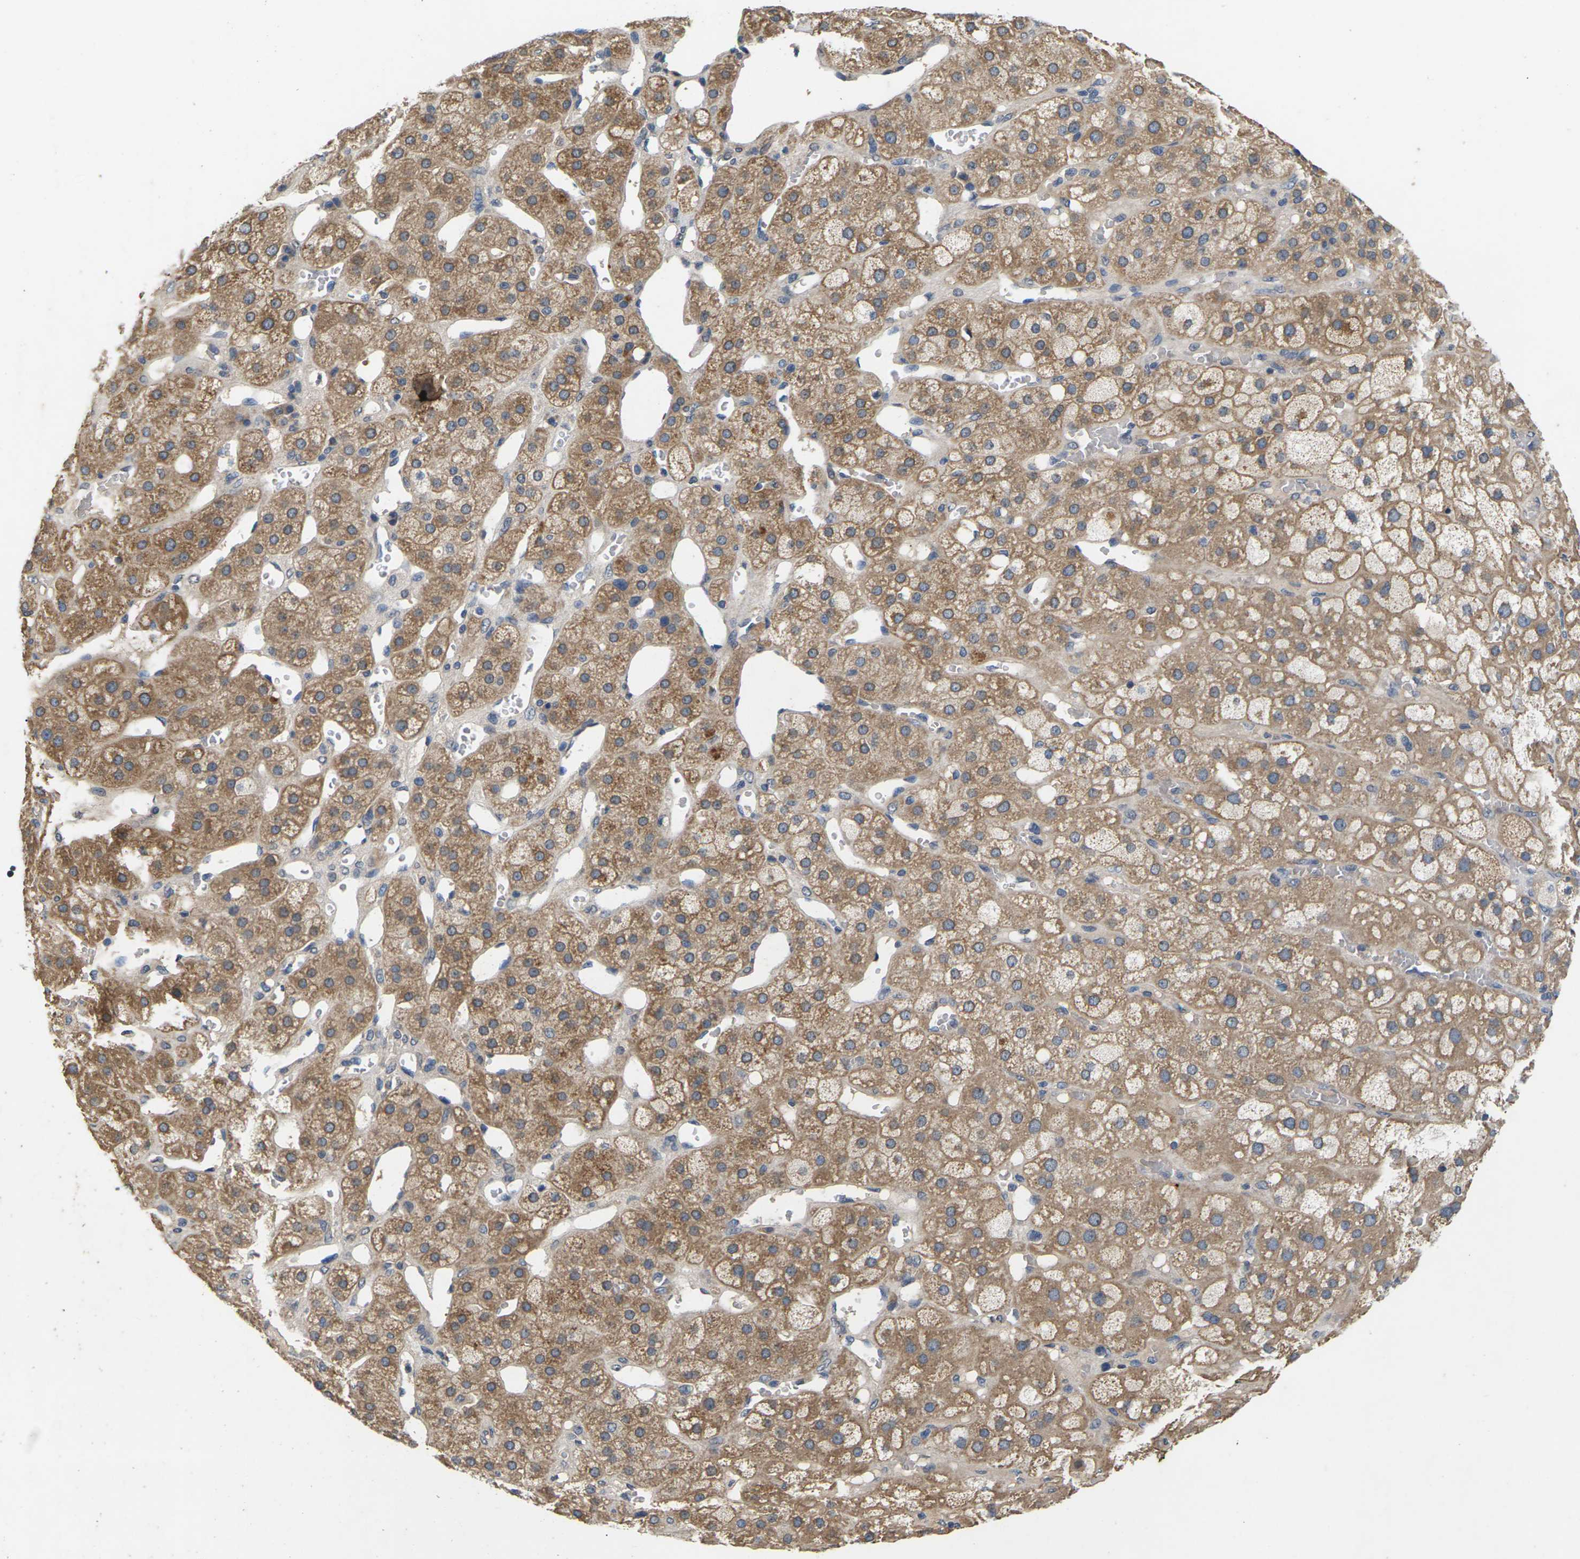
{"staining": {"intensity": "moderate", "quantity": ">75%", "location": "cytoplasmic/membranous"}, "tissue": "adrenal gland", "cell_type": "Glandular cells", "image_type": "normal", "snomed": [{"axis": "morphology", "description": "Normal tissue, NOS"}, {"axis": "topography", "description": "Adrenal gland"}], "caption": "Protein expression analysis of benign human adrenal gland reveals moderate cytoplasmic/membranous positivity in approximately >75% of glandular cells. (DAB IHC, brown staining for protein, blue staining for nuclei).", "gene": "SLC2A2", "patient": {"sex": "female", "age": 47}}